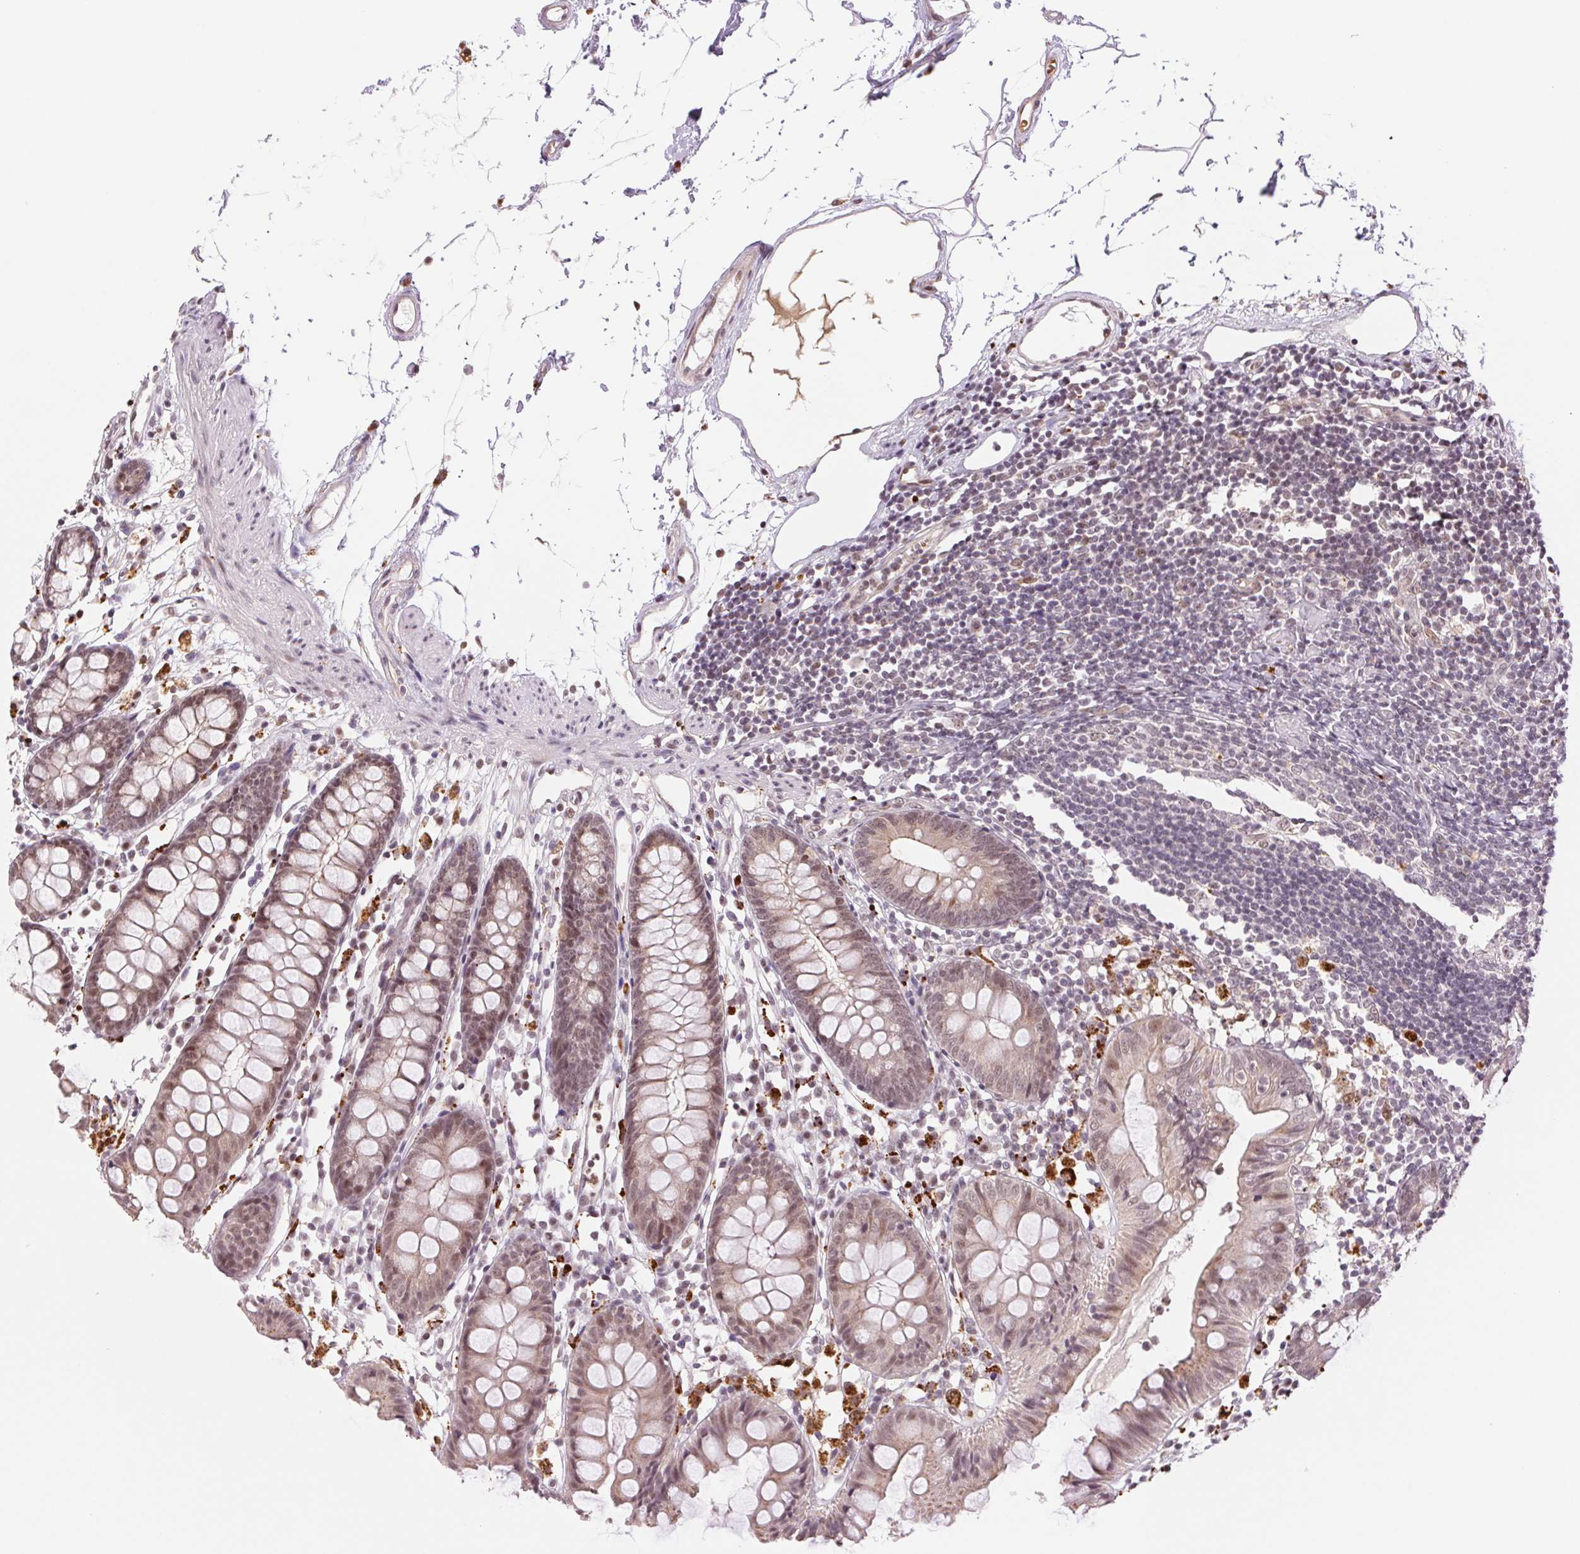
{"staining": {"intensity": "weak", "quantity": "25%-75%", "location": "cytoplasmic/membranous,nuclear"}, "tissue": "colon", "cell_type": "Endothelial cells", "image_type": "normal", "snomed": [{"axis": "morphology", "description": "Normal tissue, NOS"}, {"axis": "topography", "description": "Colon"}], "caption": "A micrograph of human colon stained for a protein exhibits weak cytoplasmic/membranous,nuclear brown staining in endothelial cells. The protein of interest is shown in brown color, while the nuclei are stained blue.", "gene": "GRHL3", "patient": {"sex": "female", "age": 84}}